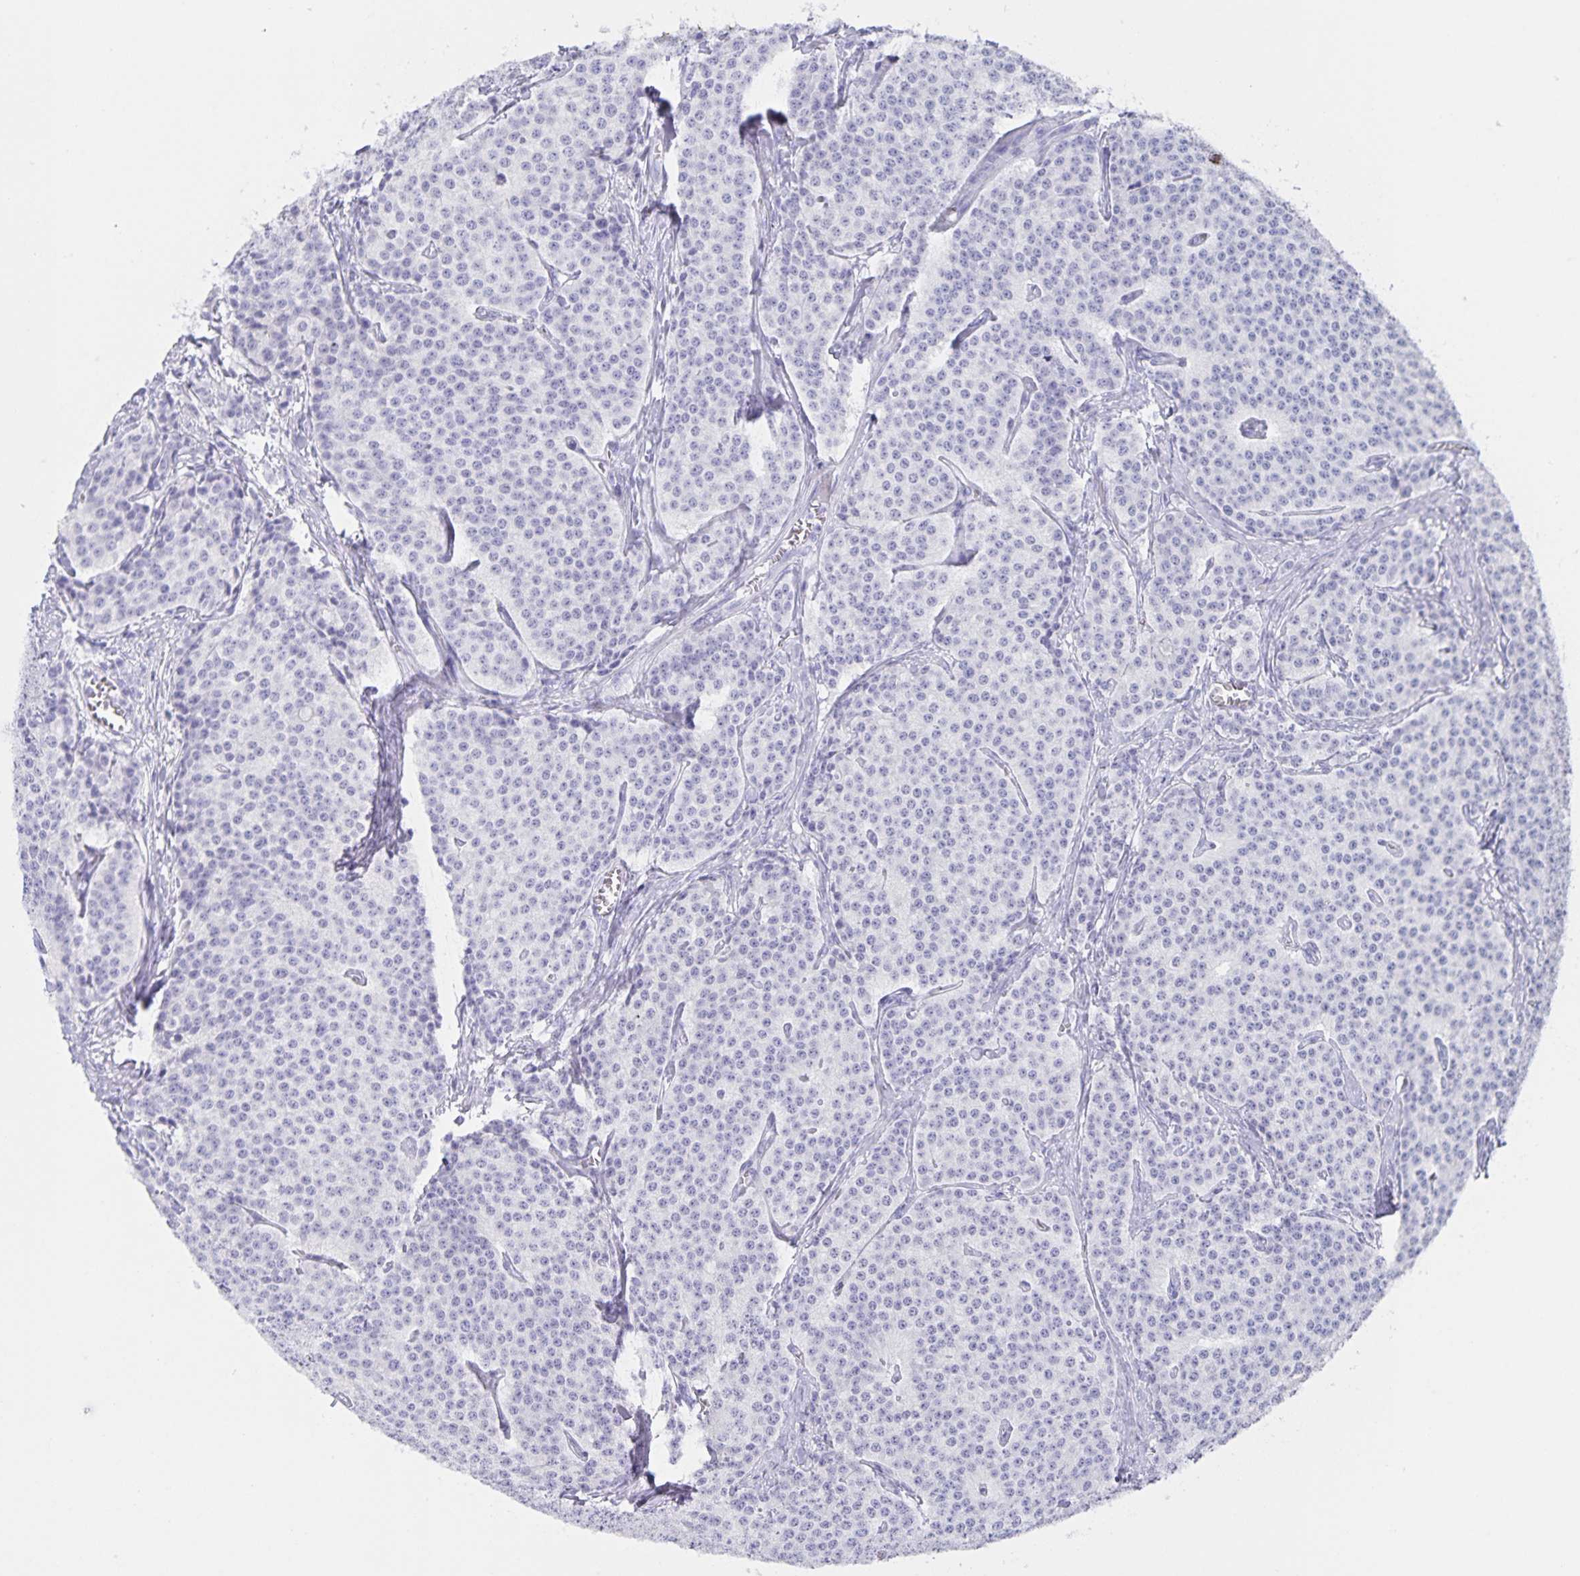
{"staining": {"intensity": "negative", "quantity": "none", "location": "none"}, "tissue": "carcinoid", "cell_type": "Tumor cells", "image_type": "cancer", "snomed": [{"axis": "morphology", "description": "Carcinoid, malignant, NOS"}, {"axis": "topography", "description": "Small intestine"}], "caption": "Carcinoid was stained to show a protein in brown. There is no significant positivity in tumor cells.", "gene": "AQP4", "patient": {"sex": "female", "age": 64}}